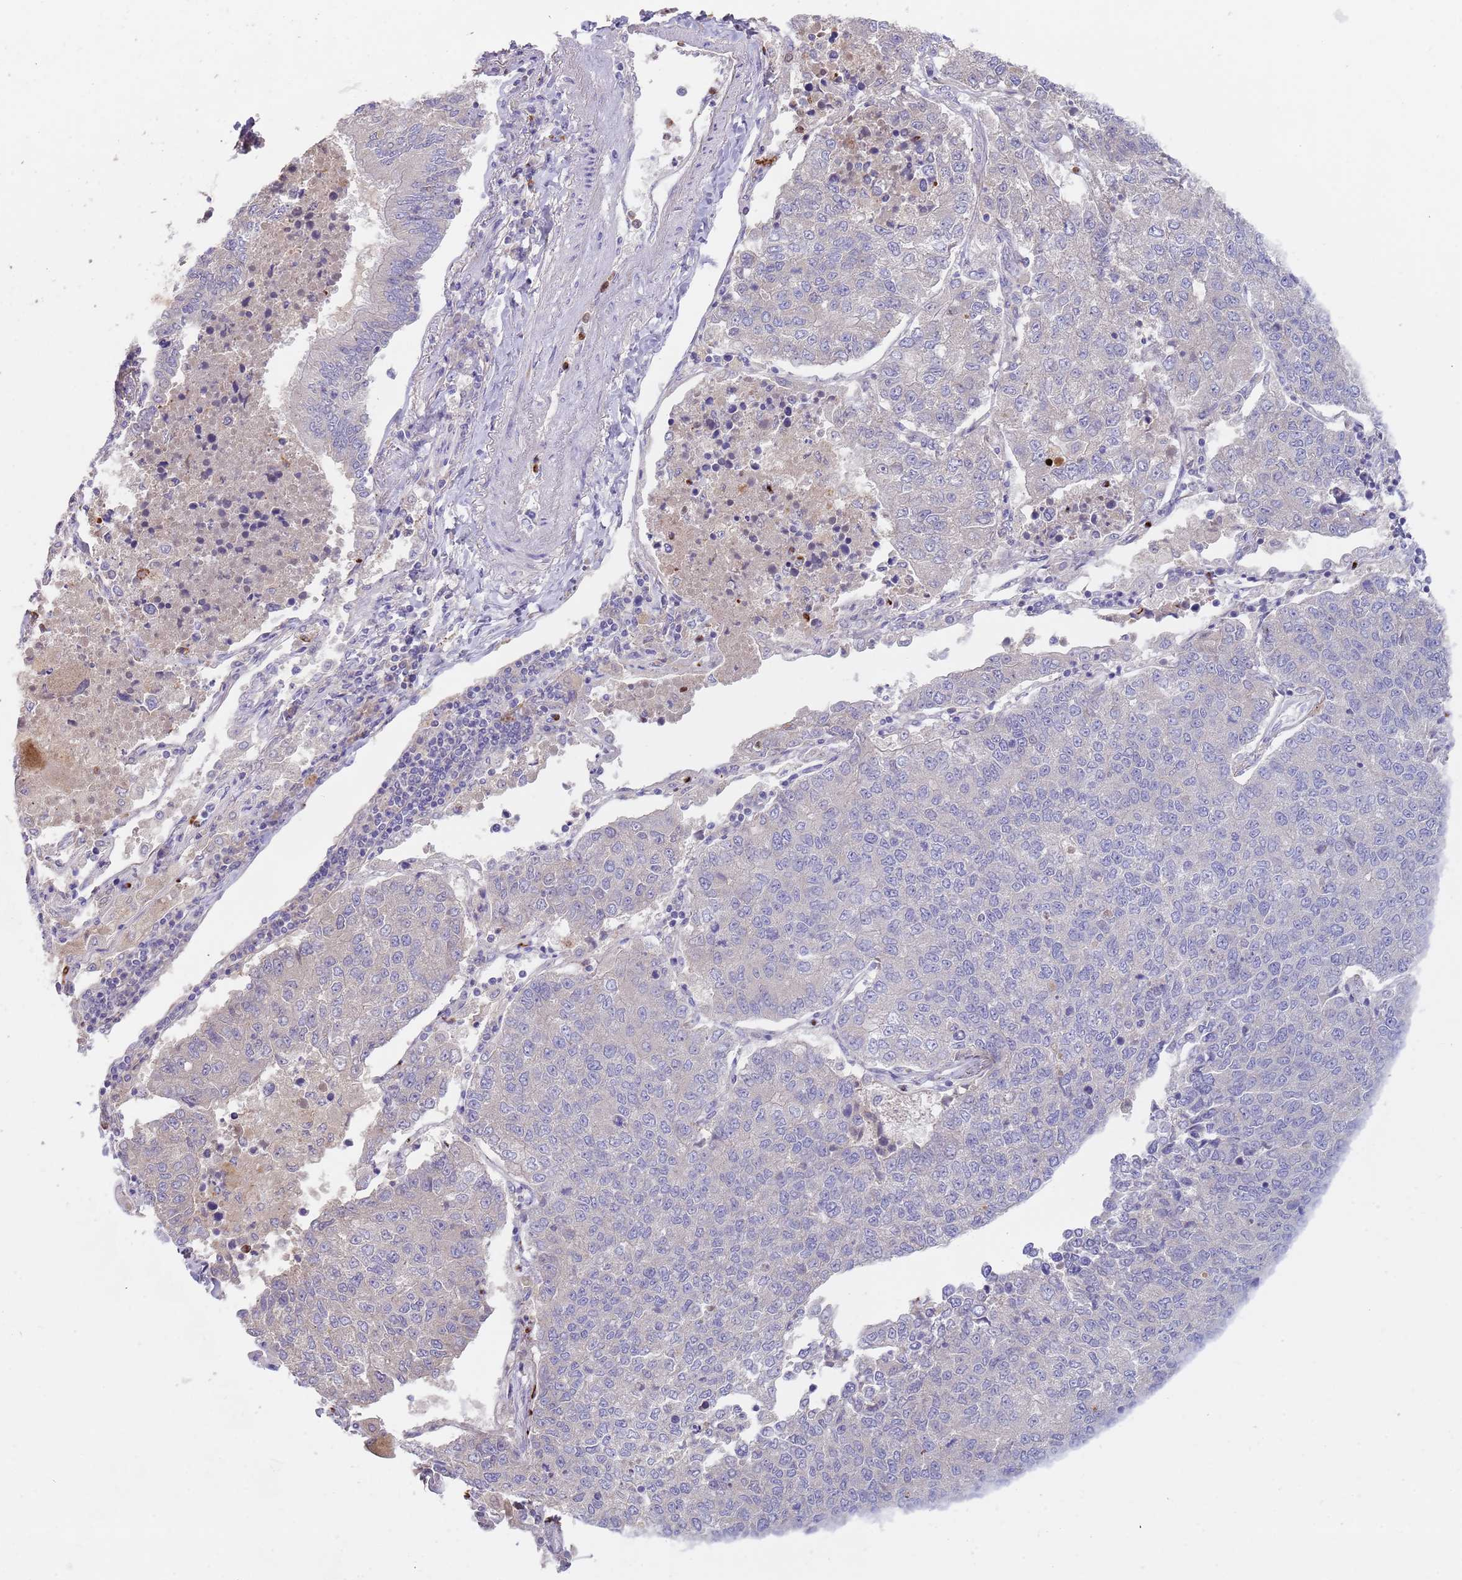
{"staining": {"intensity": "negative", "quantity": "none", "location": "none"}, "tissue": "lung cancer", "cell_type": "Tumor cells", "image_type": "cancer", "snomed": [{"axis": "morphology", "description": "Squamous cell carcinoma, NOS"}, {"axis": "topography", "description": "Lung"}], "caption": "A micrograph of squamous cell carcinoma (lung) stained for a protein displays no brown staining in tumor cells.", "gene": "TMEM251", "patient": {"sex": "female", "age": 70}}